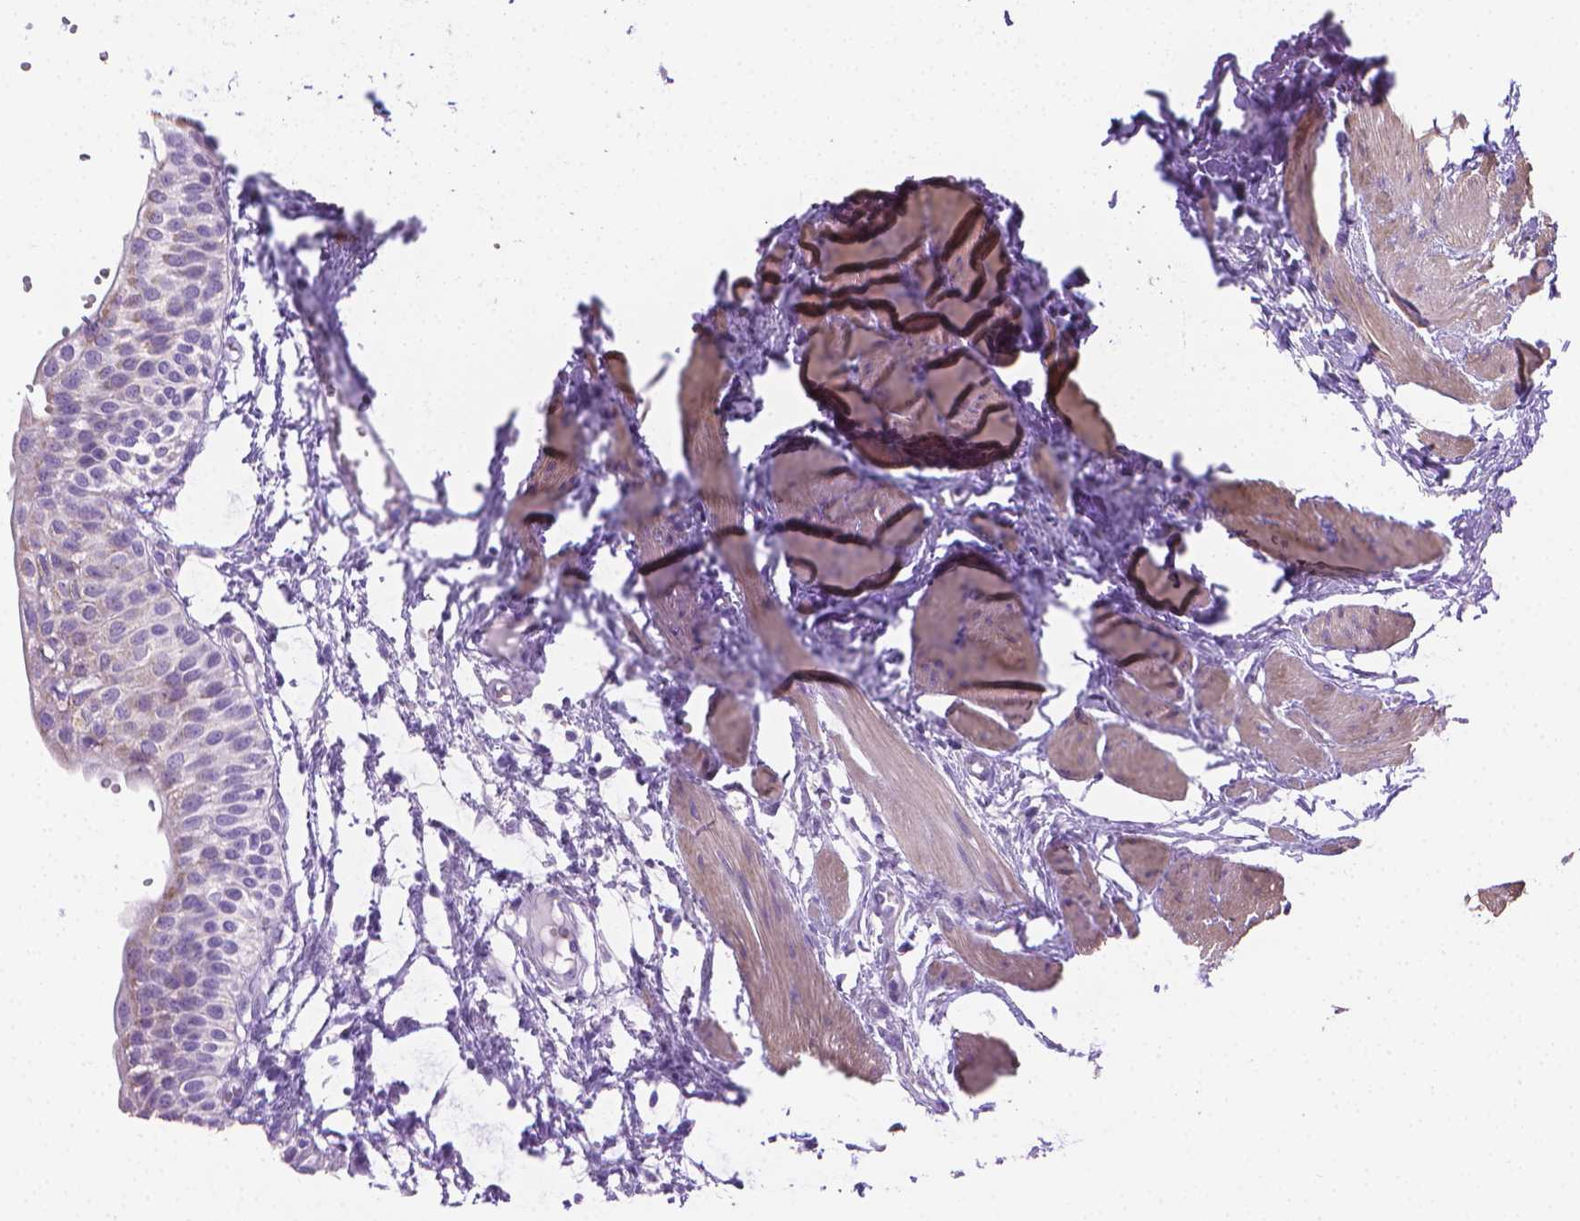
{"staining": {"intensity": "negative", "quantity": "none", "location": "none"}, "tissue": "urinary bladder", "cell_type": "Urothelial cells", "image_type": "normal", "snomed": [{"axis": "morphology", "description": "Normal tissue, NOS"}, {"axis": "topography", "description": "Urinary bladder"}, {"axis": "topography", "description": "Peripheral nerve tissue"}], "caption": "Immunohistochemistry (IHC) micrograph of benign urinary bladder stained for a protein (brown), which exhibits no expression in urothelial cells.", "gene": "PNMA2", "patient": {"sex": "male", "age": 55}}